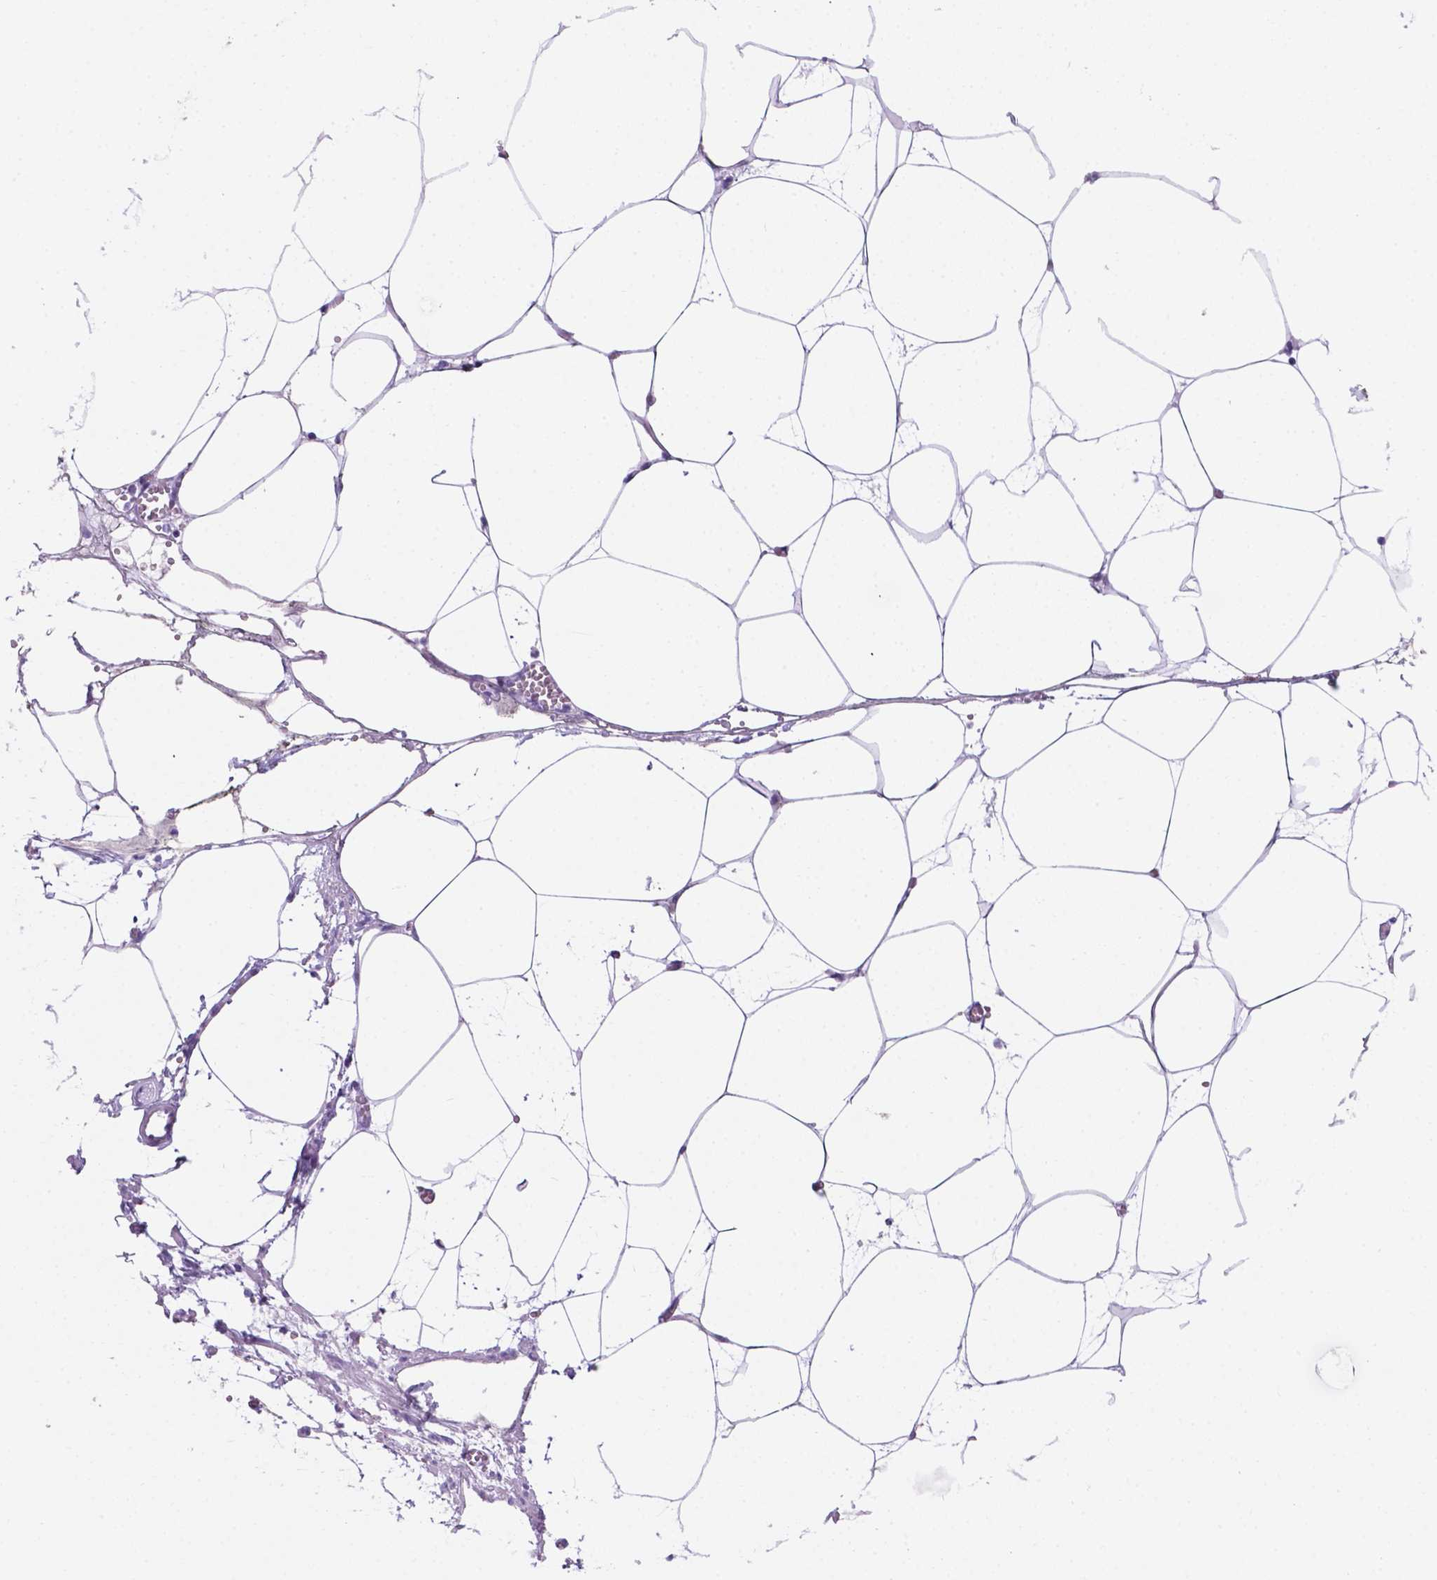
{"staining": {"intensity": "negative", "quantity": "none", "location": "none"}, "tissue": "adipose tissue", "cell_type": "Adipocytes", "image_type": "normal", "snomed": [{"axis": "morphology", "description": "Normal tissue, NOS"}, {"axis": "topography", "description": "Adipose tissue"}, {"axis": "topography", "description": "Pancreas"}, {"axis": "topography", "description": "Peripheral nerve tissue"}], "caption": "IHC of unremarkable human adipose tissue shows no staining in adipocytes.", "gene": "C17orf107", "patient": {"sex": "female", "age": 58}}